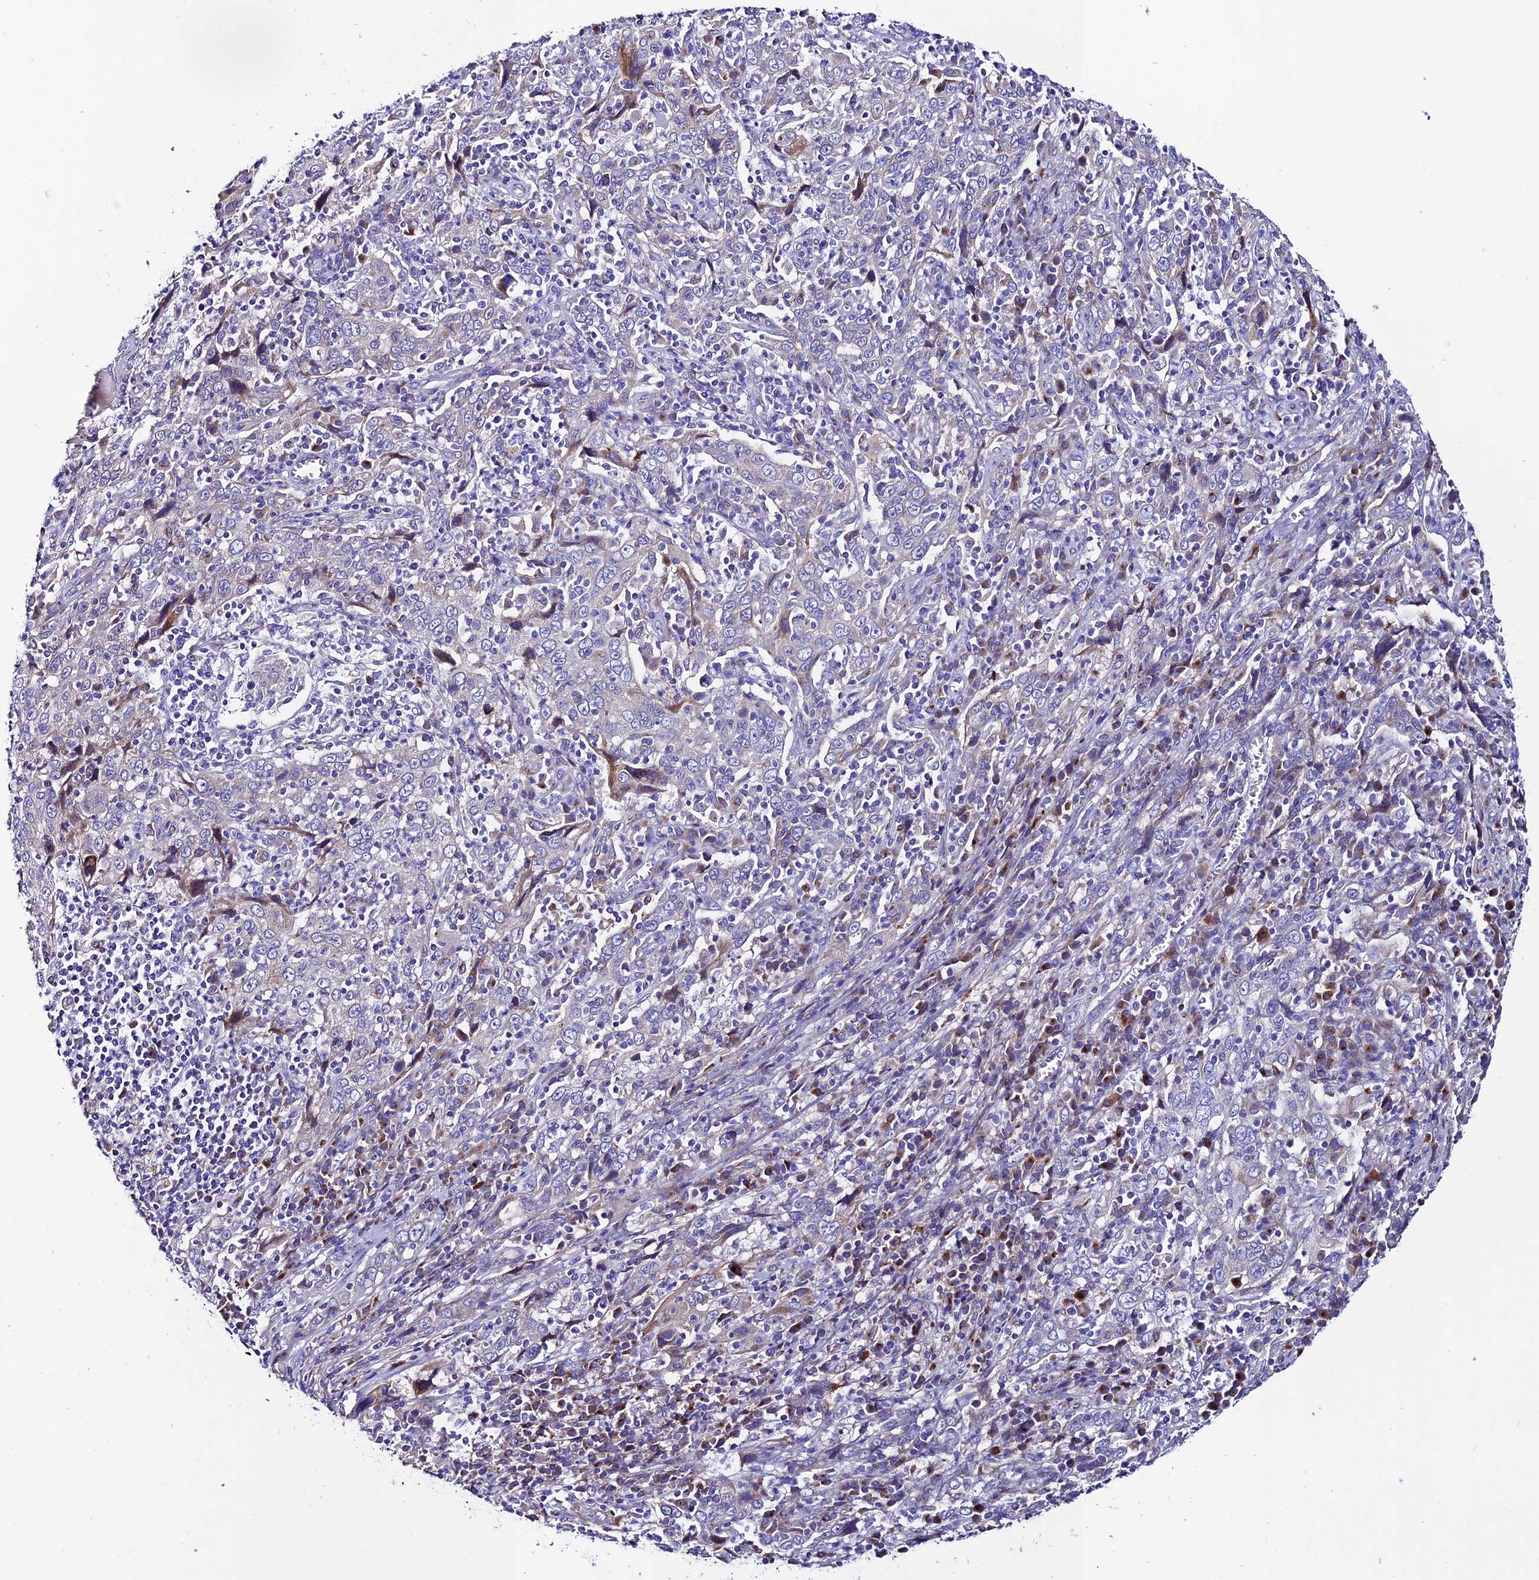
{"staining": {"intensity": "negative", "quantity": "none", "location": "none"}, "tissue": "cervical cancer", "cell_type": "Tumor cells", "image_type": "cancer", "snomed": [{"axis": "morphology", "description": "Squamous cell carcinoma, NOS"}, {"axis": "topography", "description": "Cervix"}], "caption": "Tumor cells show no significant protein staining in cervical squamous cell carcinoma.", "gene": "OR51Q1", "patient": {"sex": "female", "age": 46}}